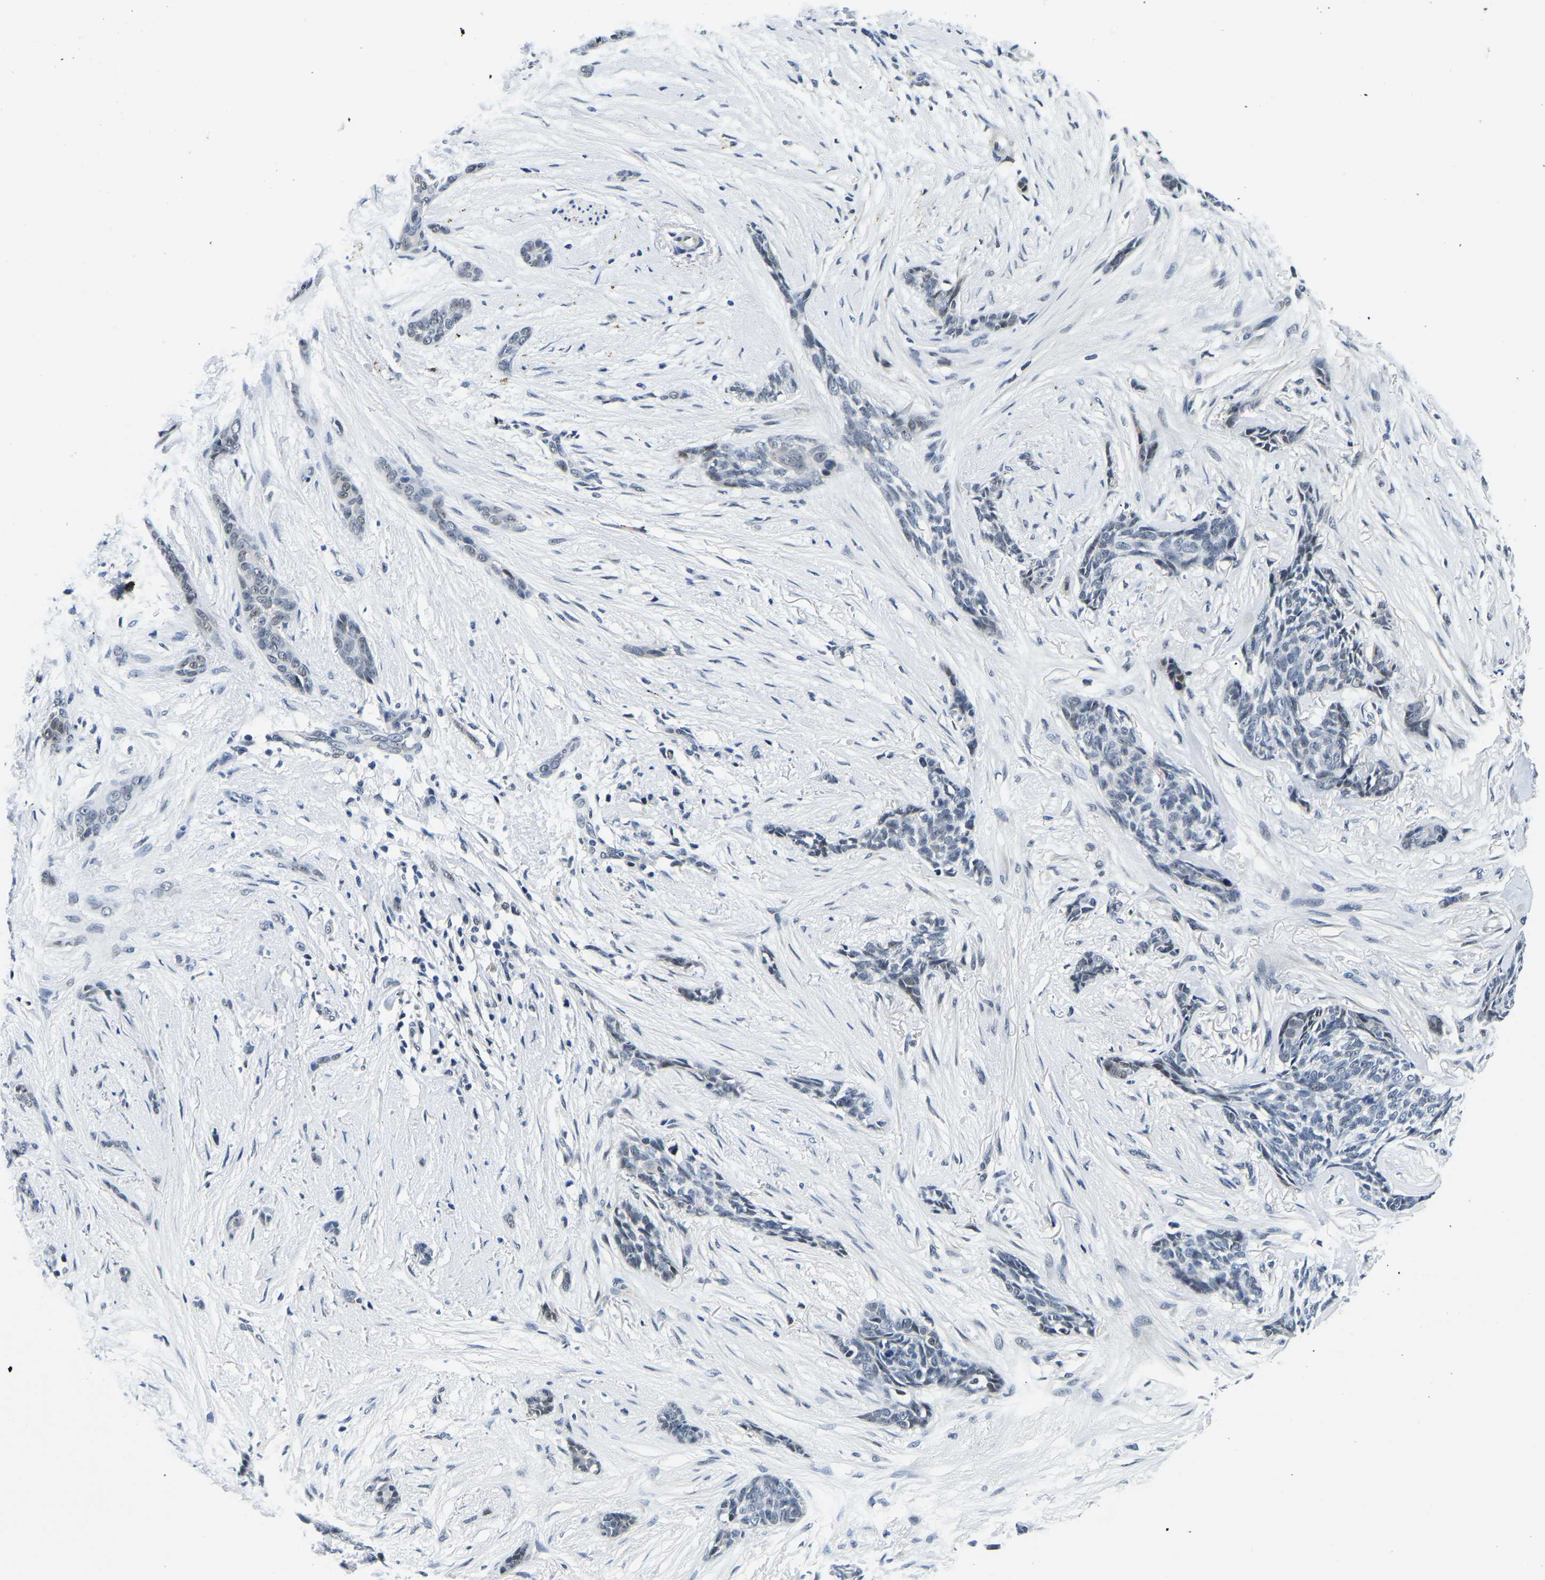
{"staining": {"intensity": "weak", "quantity": "<25%", "location": "nuclear"}, "tissue": "skin cancer", "cell_type": "Tumor cells", "image_type": "cancer", "snomed": [{"axis": "morphology", "description": "Basal cell carcinoma"}, {"axis": "morphology", "description": "Adnexal tumor, benign"}, {"axis": "topography", "description": "Skin"}], "caption": "Immunohistochemistry photomicrograph of human skin cancer stained for a protein (brown), which displays no staining in tumor cells.", "gene": "POLDIP3", "patient": {"sex": "female", "age": 42}}